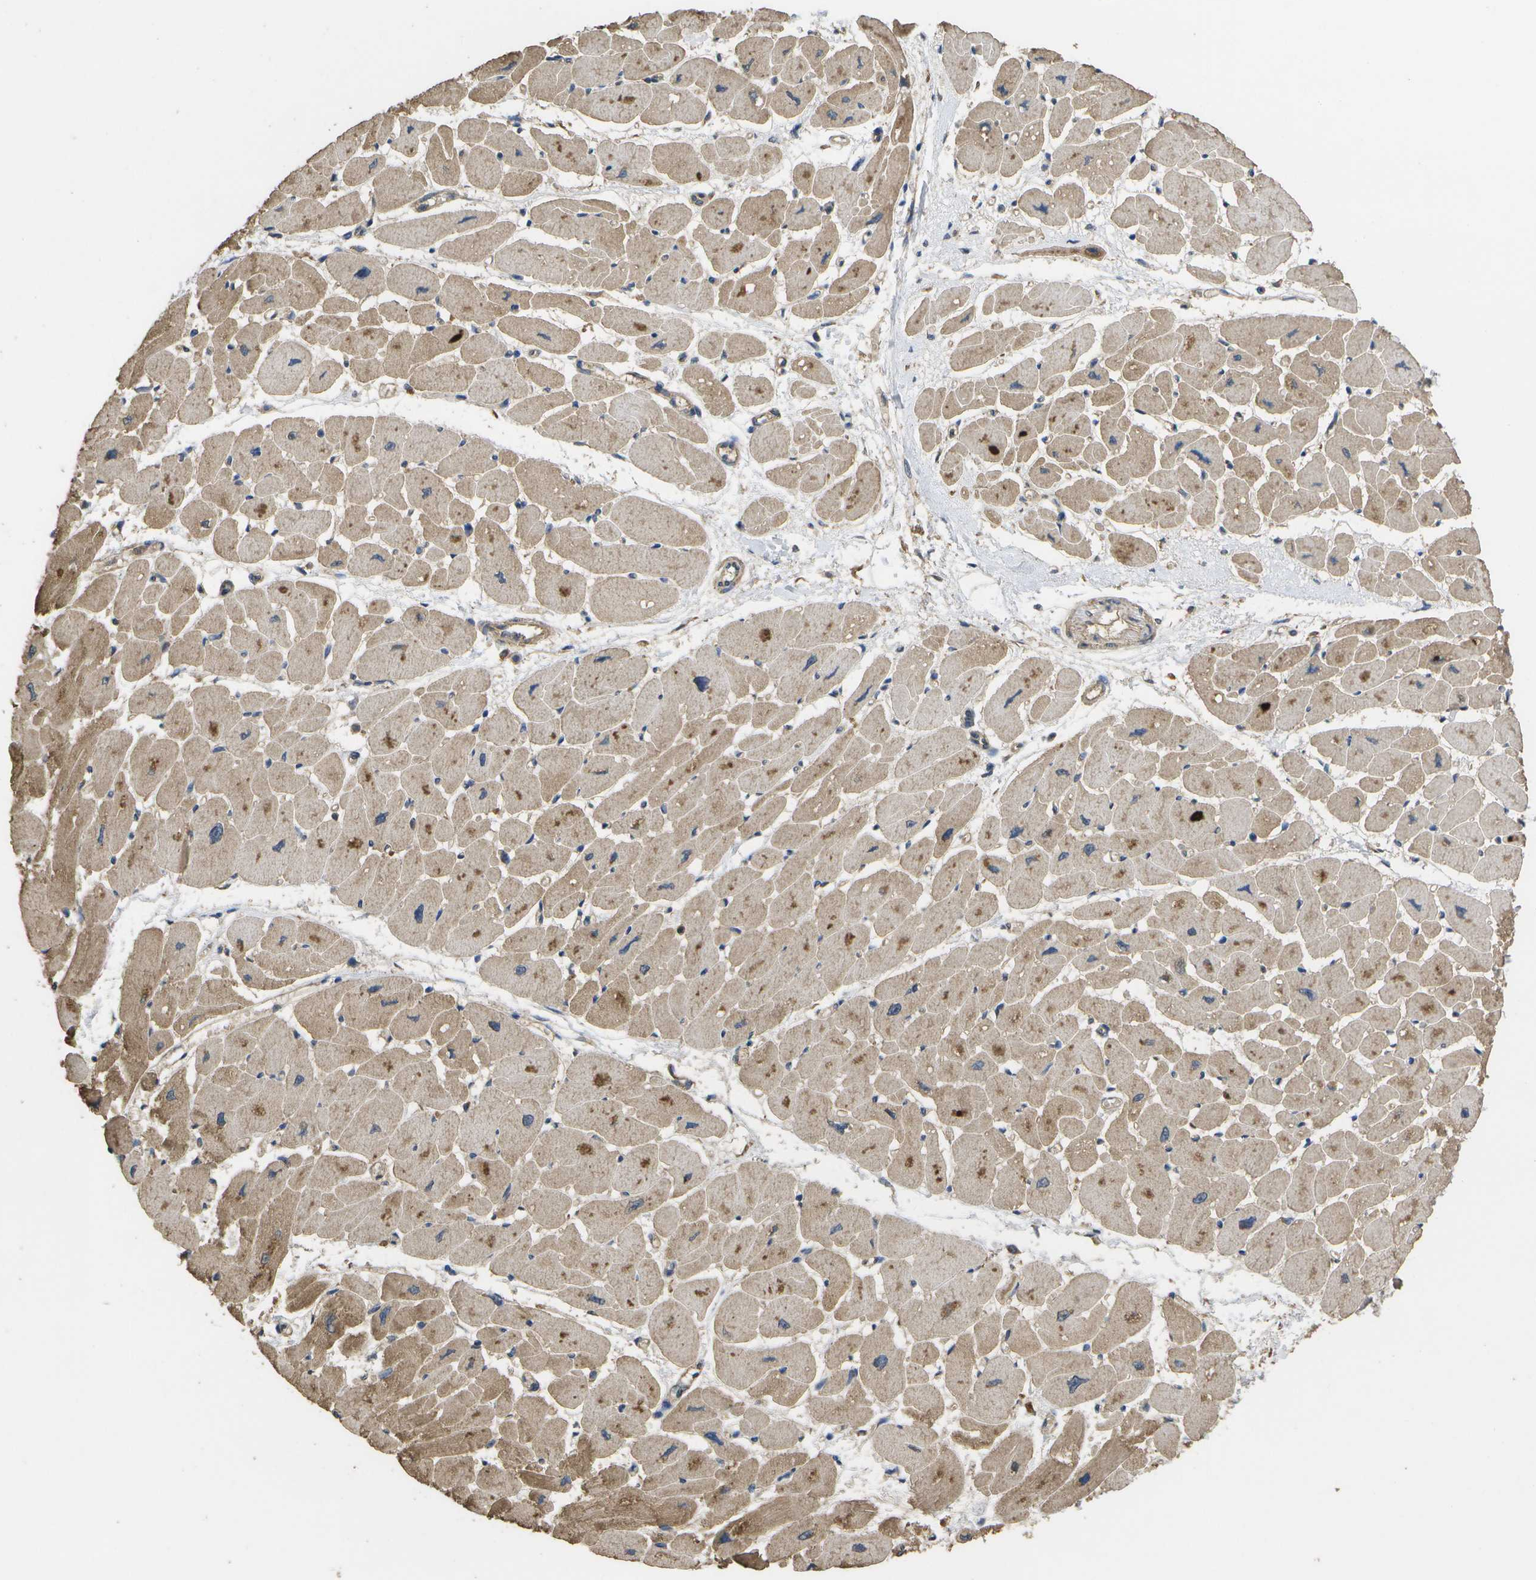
{"staining": {"intensity": "moderate", "quantity": ">75%", "location": "cytoplasmic/membranous"}, "tissue": "heart muscle", "cell_type": "Cardiomyocytes", "image_type": "normal", "snomed": [{"axis": "morphology", "description": "Normal tissue, NOS"}, {"axis": "topography", "description": "Heart"}], "caption": "DAB immunohistochemical staining of unremarkable human heart muscle reveals moderate cytoplasmic/membranous protein staining in approximately >75% of cardiomyocytes.", "gene": "SACS", "patient": {"sex": "female", "age": 54}}